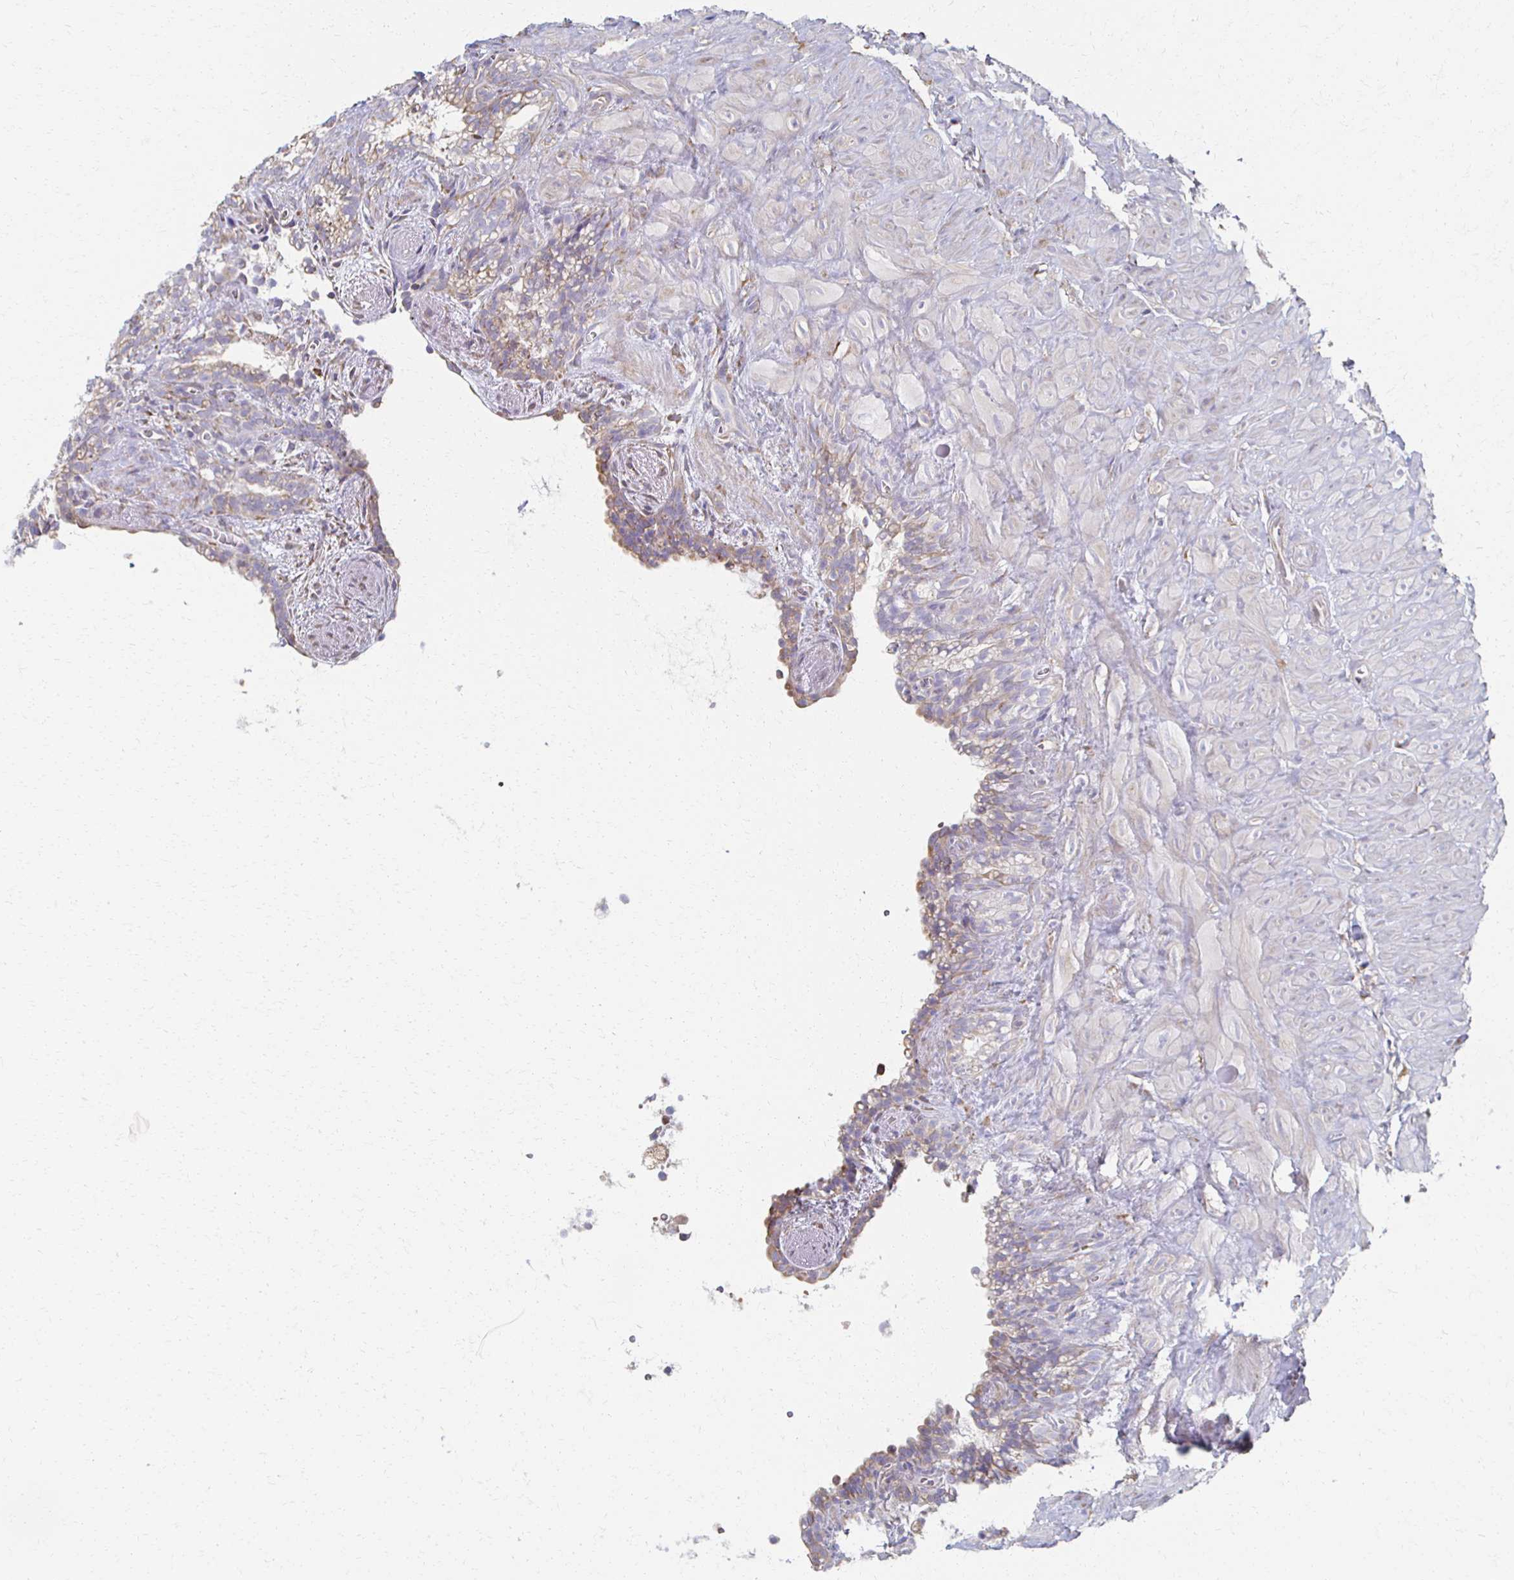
{"staining": {"intensity": "weak", "quantity": "<25%", "location": "cytoplasmic/membranous"}, "tissue": "seminal vesicle", "cell_type": "Glandular cells", "image_type": "normal", "snomed": [{"axis": "morphology", "description": "Normal tissue, NOS"}, {"axis": "topography", "description": "Seminal veicle"}], "caption": "Seminal vesicle stained for a protein using immunohistochemistry shows no expression glandular cells.", "gene": "ATP1A3", "patient": {"sex": "male", "age": 76}}